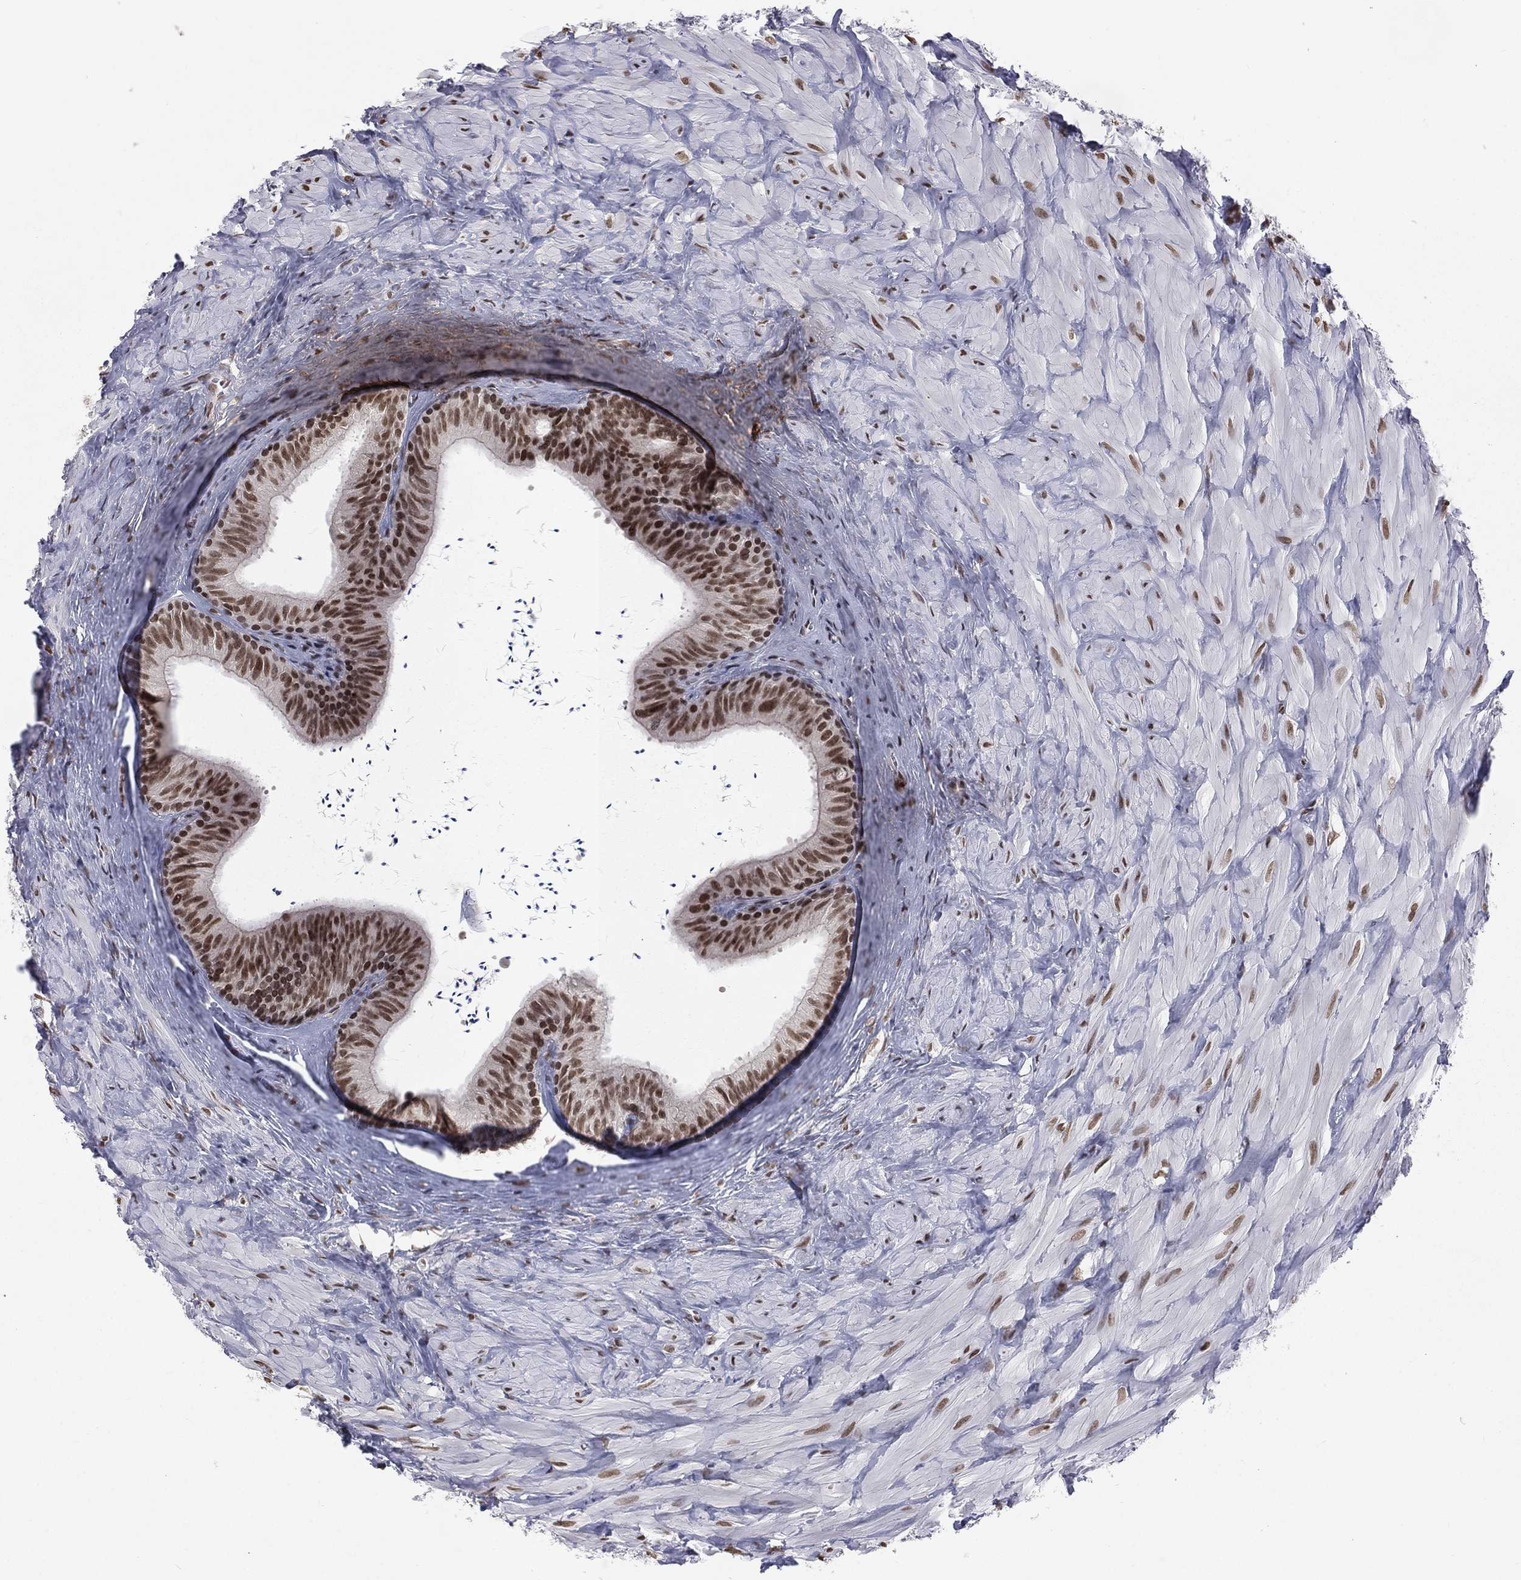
{"staining": {"intensity": "strong", "quantity": "25%-75%", "location": "nuclear"}, "tissue": "epididymis", "cell_type": "Glandular cells", "image_type": "normal", "snomed": [{"axis": "morphology", "description": "Normal tissue, NOS"}, {"axis": "topography", "description": "Epididymis"}], "caption": "Immunohistochemical staining of benign epididymis shows high levels of strong nuclear expression in approximately 25%-75% of glandular cells. (DAB (3,3'-diaminobenzidine) IHC with brightfield microscopy, high magnification).", "gene": "RFX7", "patient": {"sex": "male", "age": 32}}